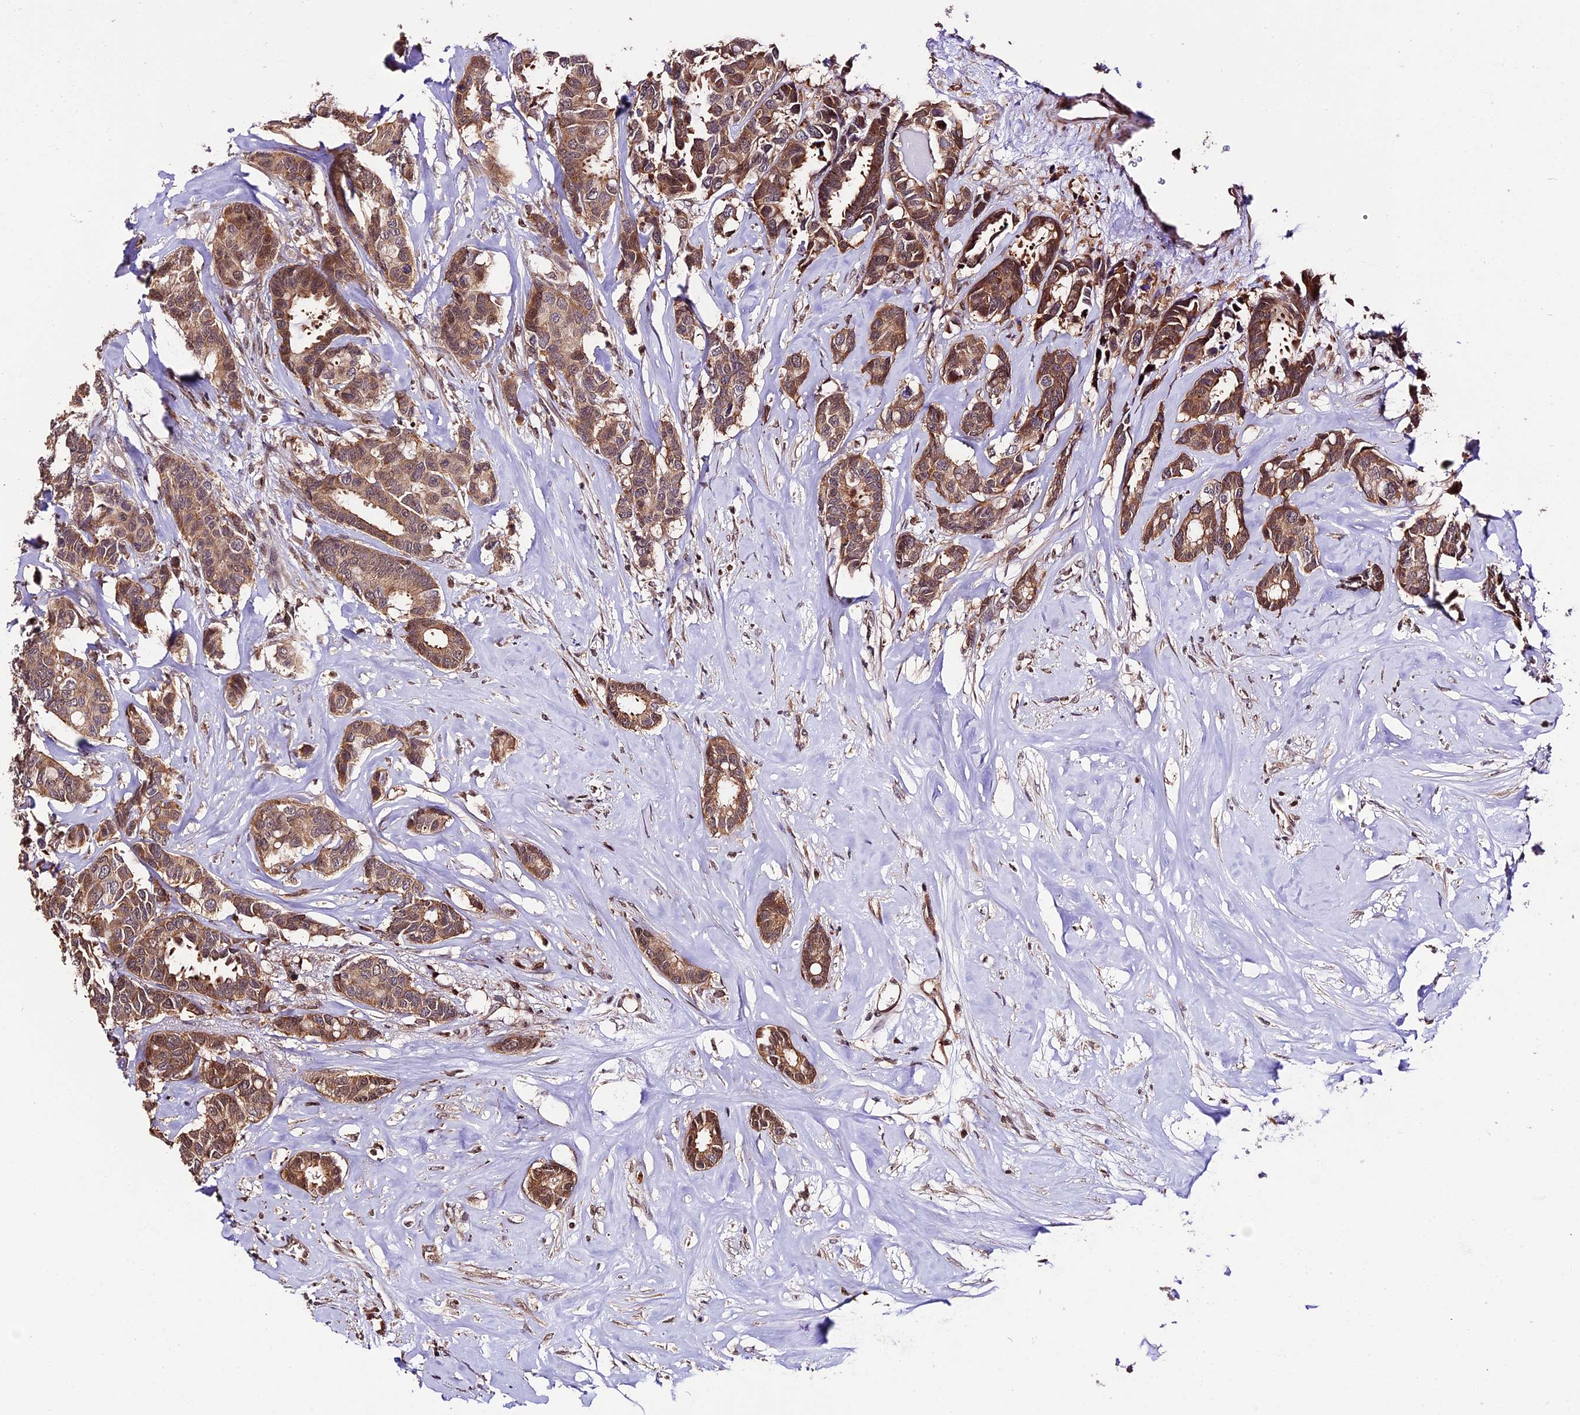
{"staining": {"intensity": "moderate", "quantity": ">75%", "location": "cytoplasmic/membranous,nuclear"}, "tissue": "breast cancer", "cell_type": "Tumor cells", "image_type": "cancer", "snomed": [{"axis": "morphology", "description": "Duct carcinoma"}, {"axis": "topography", "description": "Breast"}], "caption": "Human intraductal carcinoma (breast) stained for a protein (brown) displays moderate cytoplasmic/membranous and nuclear positive positivity in about >75% of tumor cells.", "gene": "HERPUD1", "patient": {"sex": "female", "age": 87}}